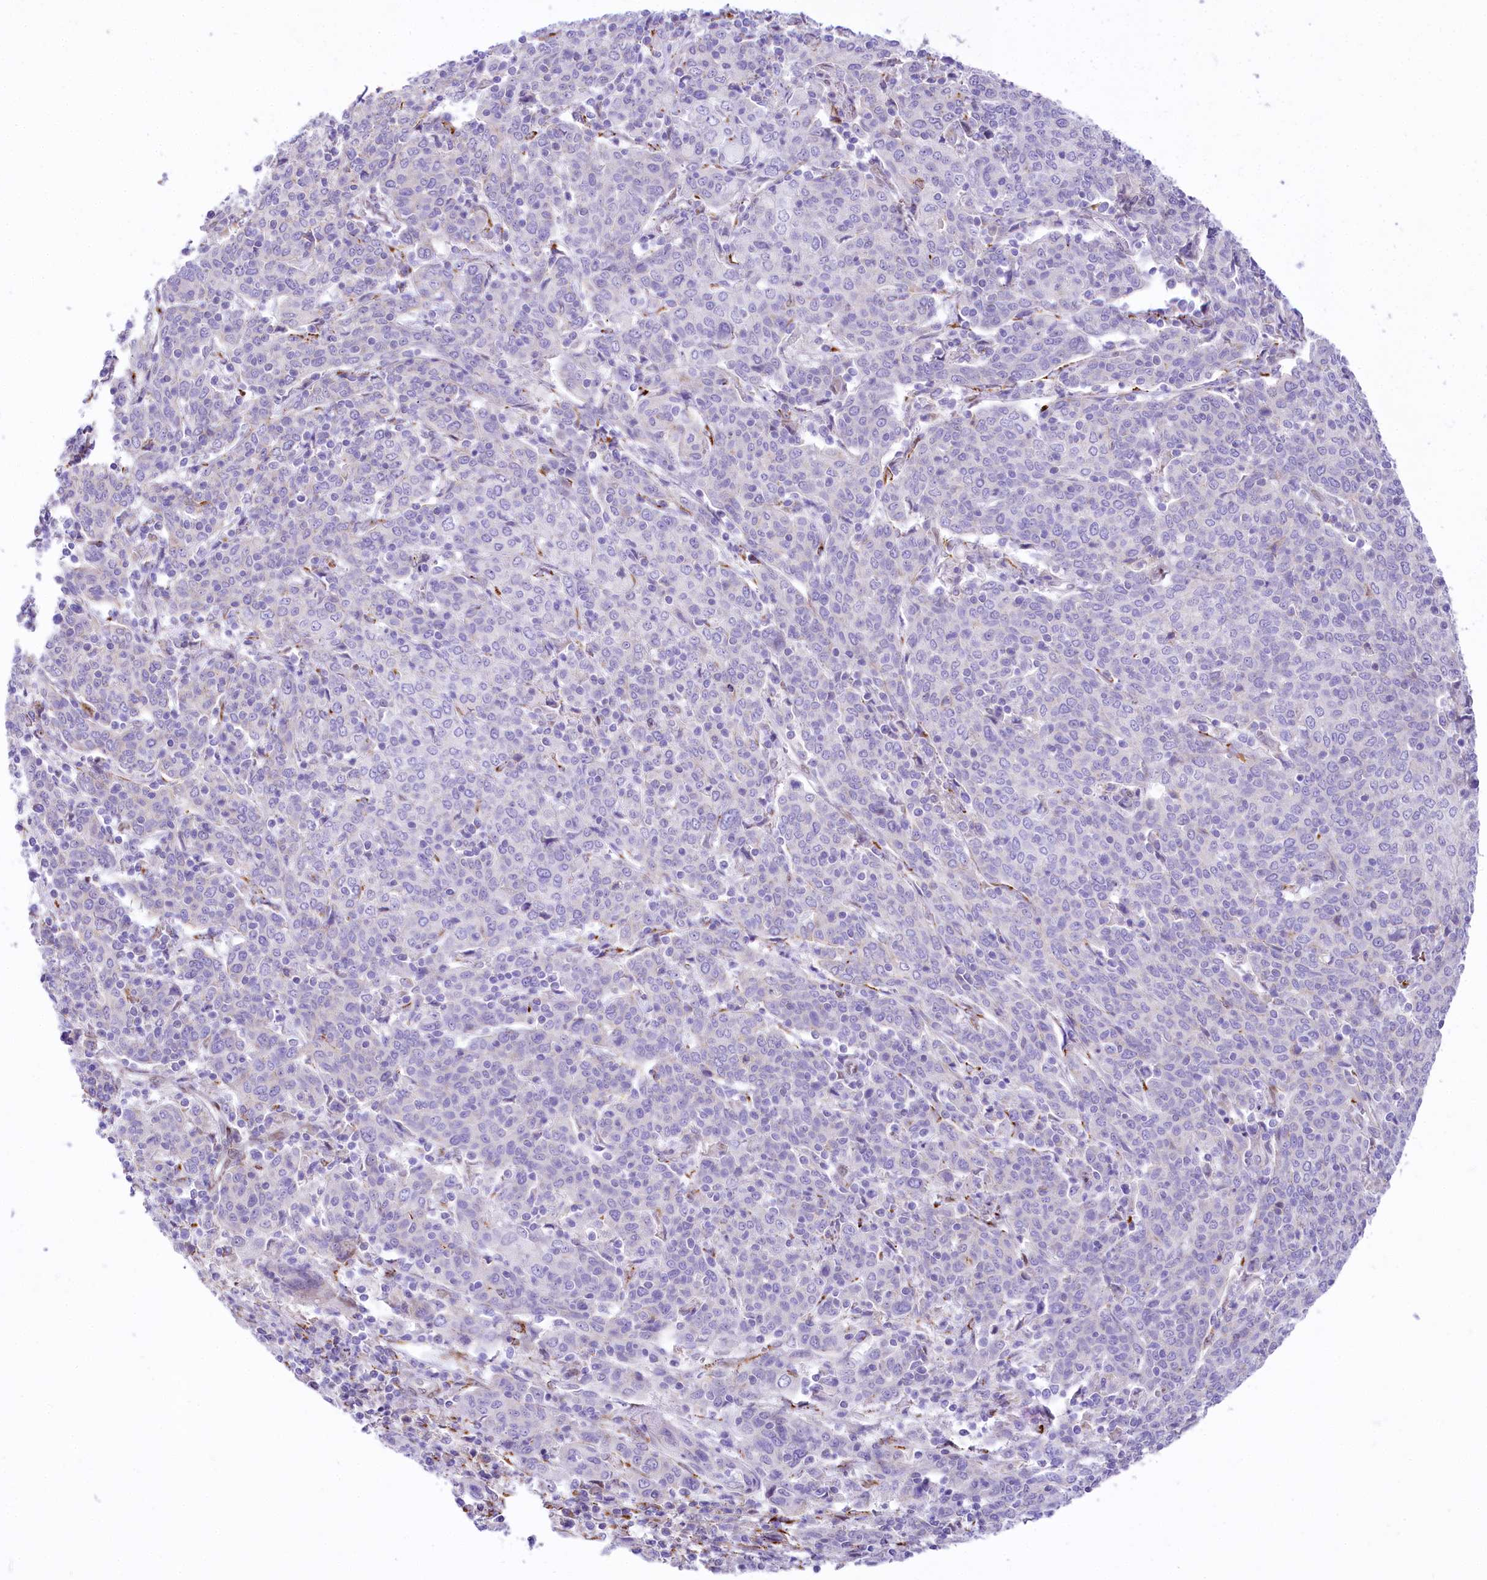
{"staining": {"intensity": "negative", "quantity": "none", "location": "none"}, "tissue": "cervical cancer", "cell_type": "Tumor cells", "image_type": "cancer", "snomed": [{"axis": "morphology", "description": "Squamous cell carcinoma, NOS"}, {"axis": "topography", "description": "Cervix"}], "caption": "Image shows no significant protein staining in tumor cells of squamous cell carcinoma (cervical).", "gene": "PPIP5K2", "patient": {"sex": "female", "age": 67}}